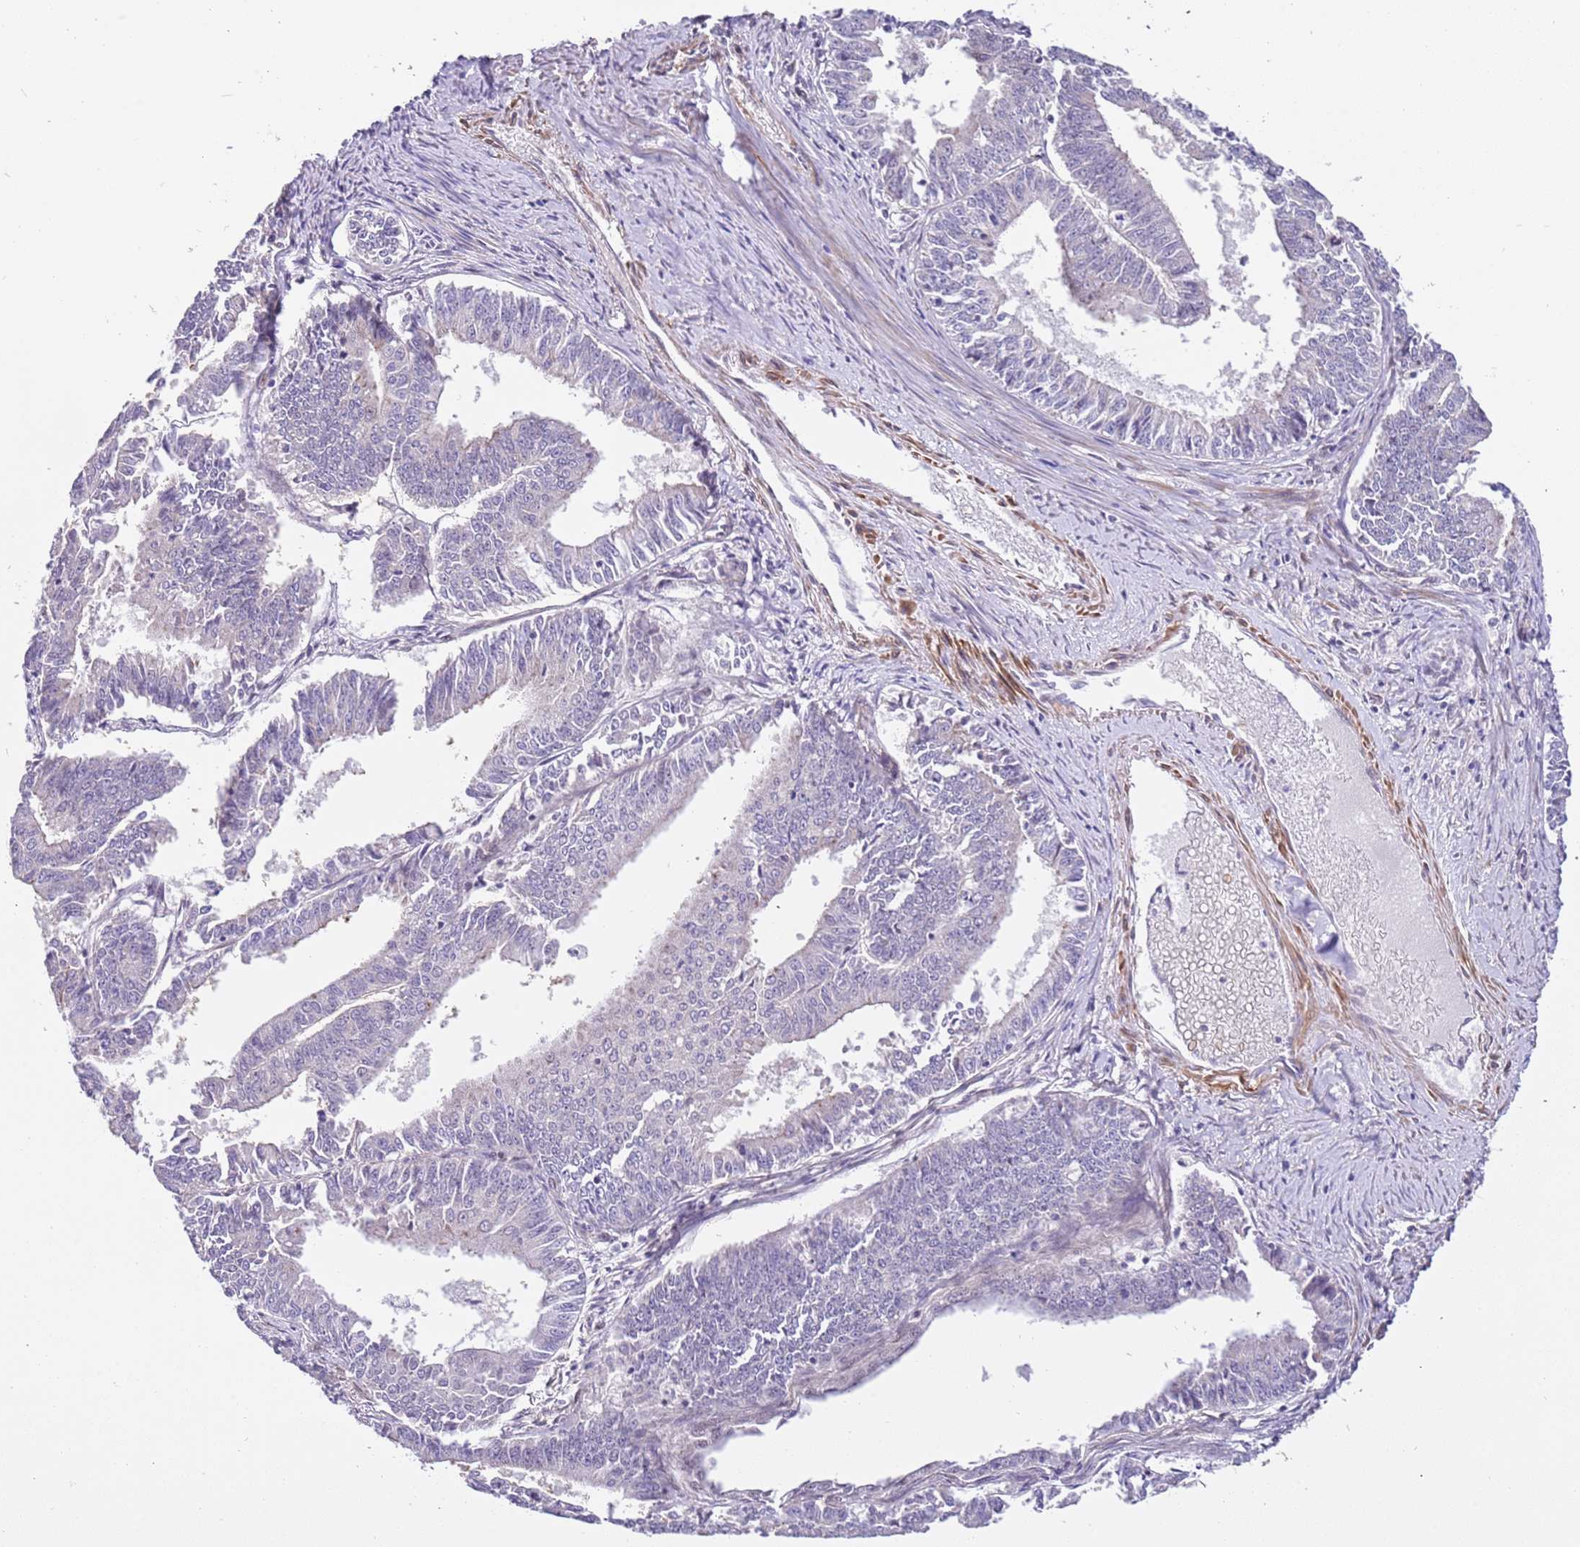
{"staining": {"intensity": "negative", "quantity": "none", "location": "none"}, "tissue": "endometrial cancer", "cell_type": "Tumor cells", "image_type": "cancer", "snomed": [{"axis": "morphology", "description": "Adenocarcinoma, NOS"}, {"axis": "topography", "description": "Endometrium"}], "caption": "Protein analysis of adenocarcinoma (endometrial) exhibits no significant positivity in tumor cells.", "gene": "PLEKHH1", "patient": {"sex": "female", "age": 73}}